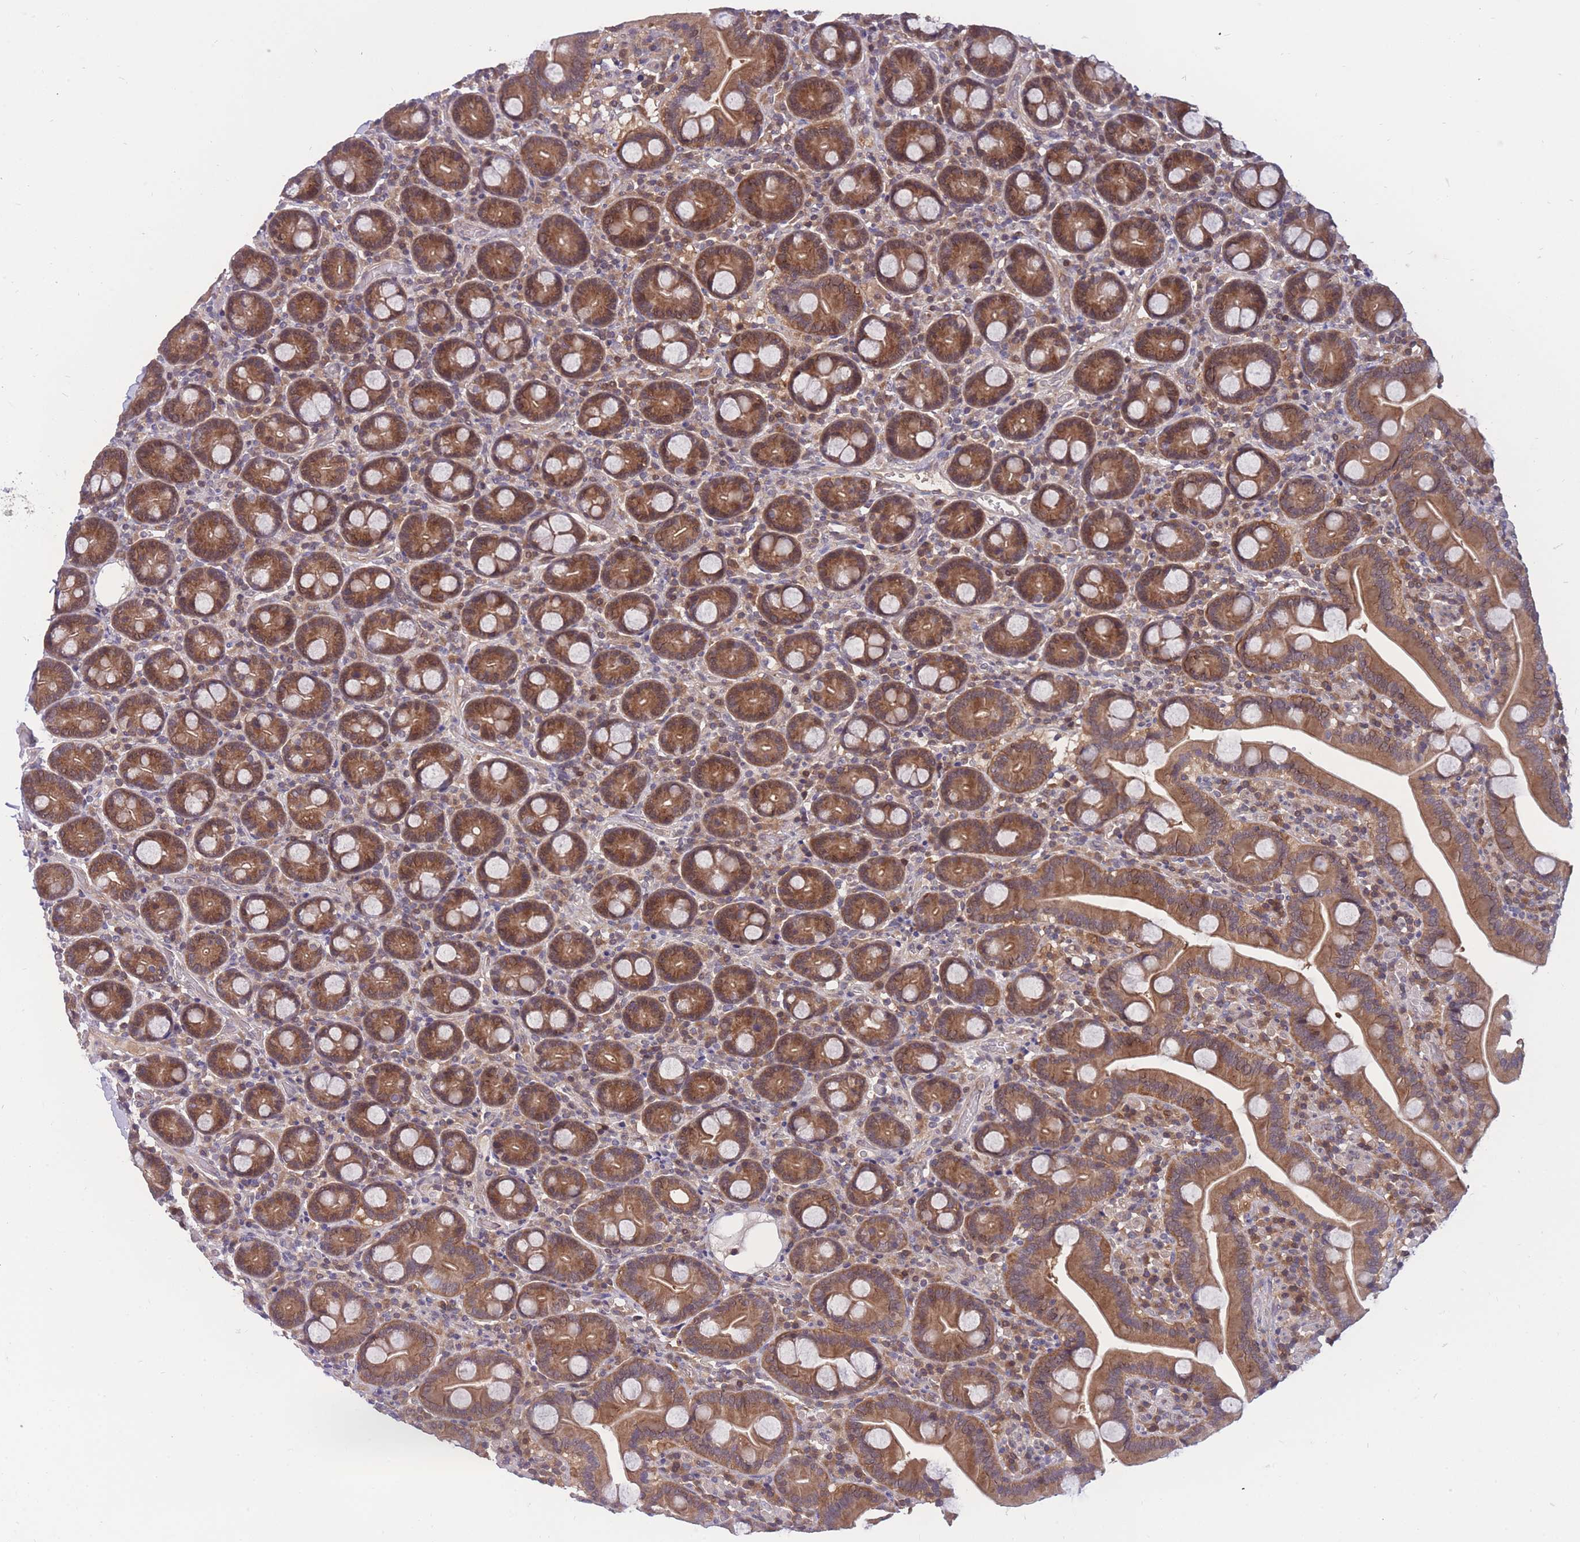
{"staining": {"intensity": "moderate", "quantity": ">75%", "location": "cytoplasmic/membranous"}, "tissue": "duodenum", "cell_type": "Glandular cells", "image_type": "normal", "snomed": [{"axis": "morphology", "description": "Normal tissue, NOS"}, {"axis": "topography", "description": "Duodenum"}], "caption": "Immunohistochemistry photomicrograph of normal human duodenum stained for a protein (brown), which shows medium levels of moderate cytoplasmic/membranous positivity in approximately >75% of glandular cells.", "gene": "UBE2NL", "patient": {"sex": "male", "age": 55}}